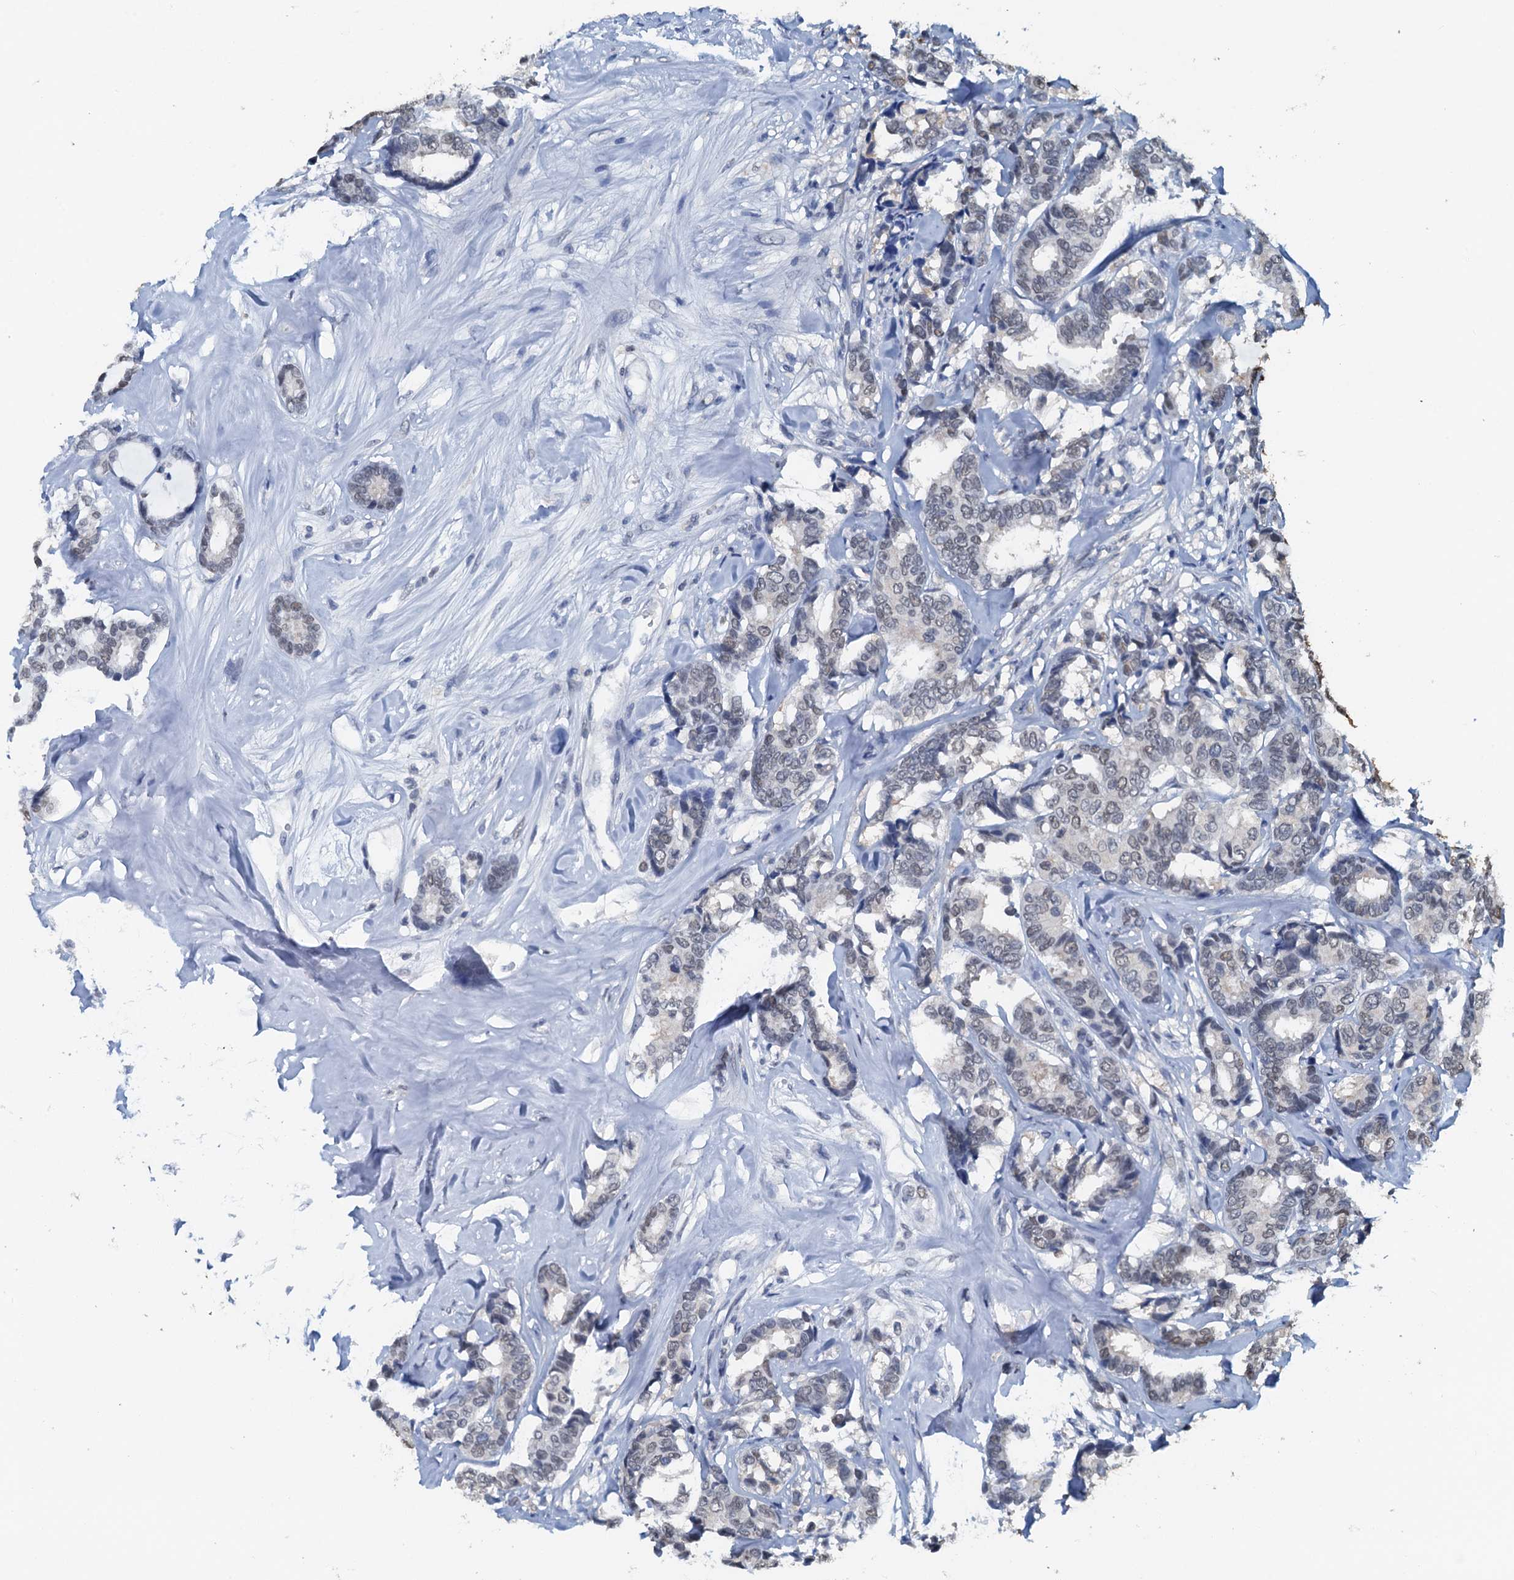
{"staining": {"intensity": "negative", "quantity": "none", "location": "none"}, "tissue": "breast cancer", "cell_type": "Tumor cells", "image_type": "cancer", "snomed": [{"axis": "morphology", "description": "Duct carcinoma"}, {"axis": "topography", "description": "Breast"}], "caption": "Breast cancer was stained to show a protein in brown. There is no significant staining in tumor cells. The staining was performed using DAB (3,3'-diaminobenzidine) to visualize the protein expression in brown, while the nuclei were stained in blue with hematoxylin (Magnification: 20x).", "gene": "AHCY", "patient": {"sex": "female", "age": 87}}